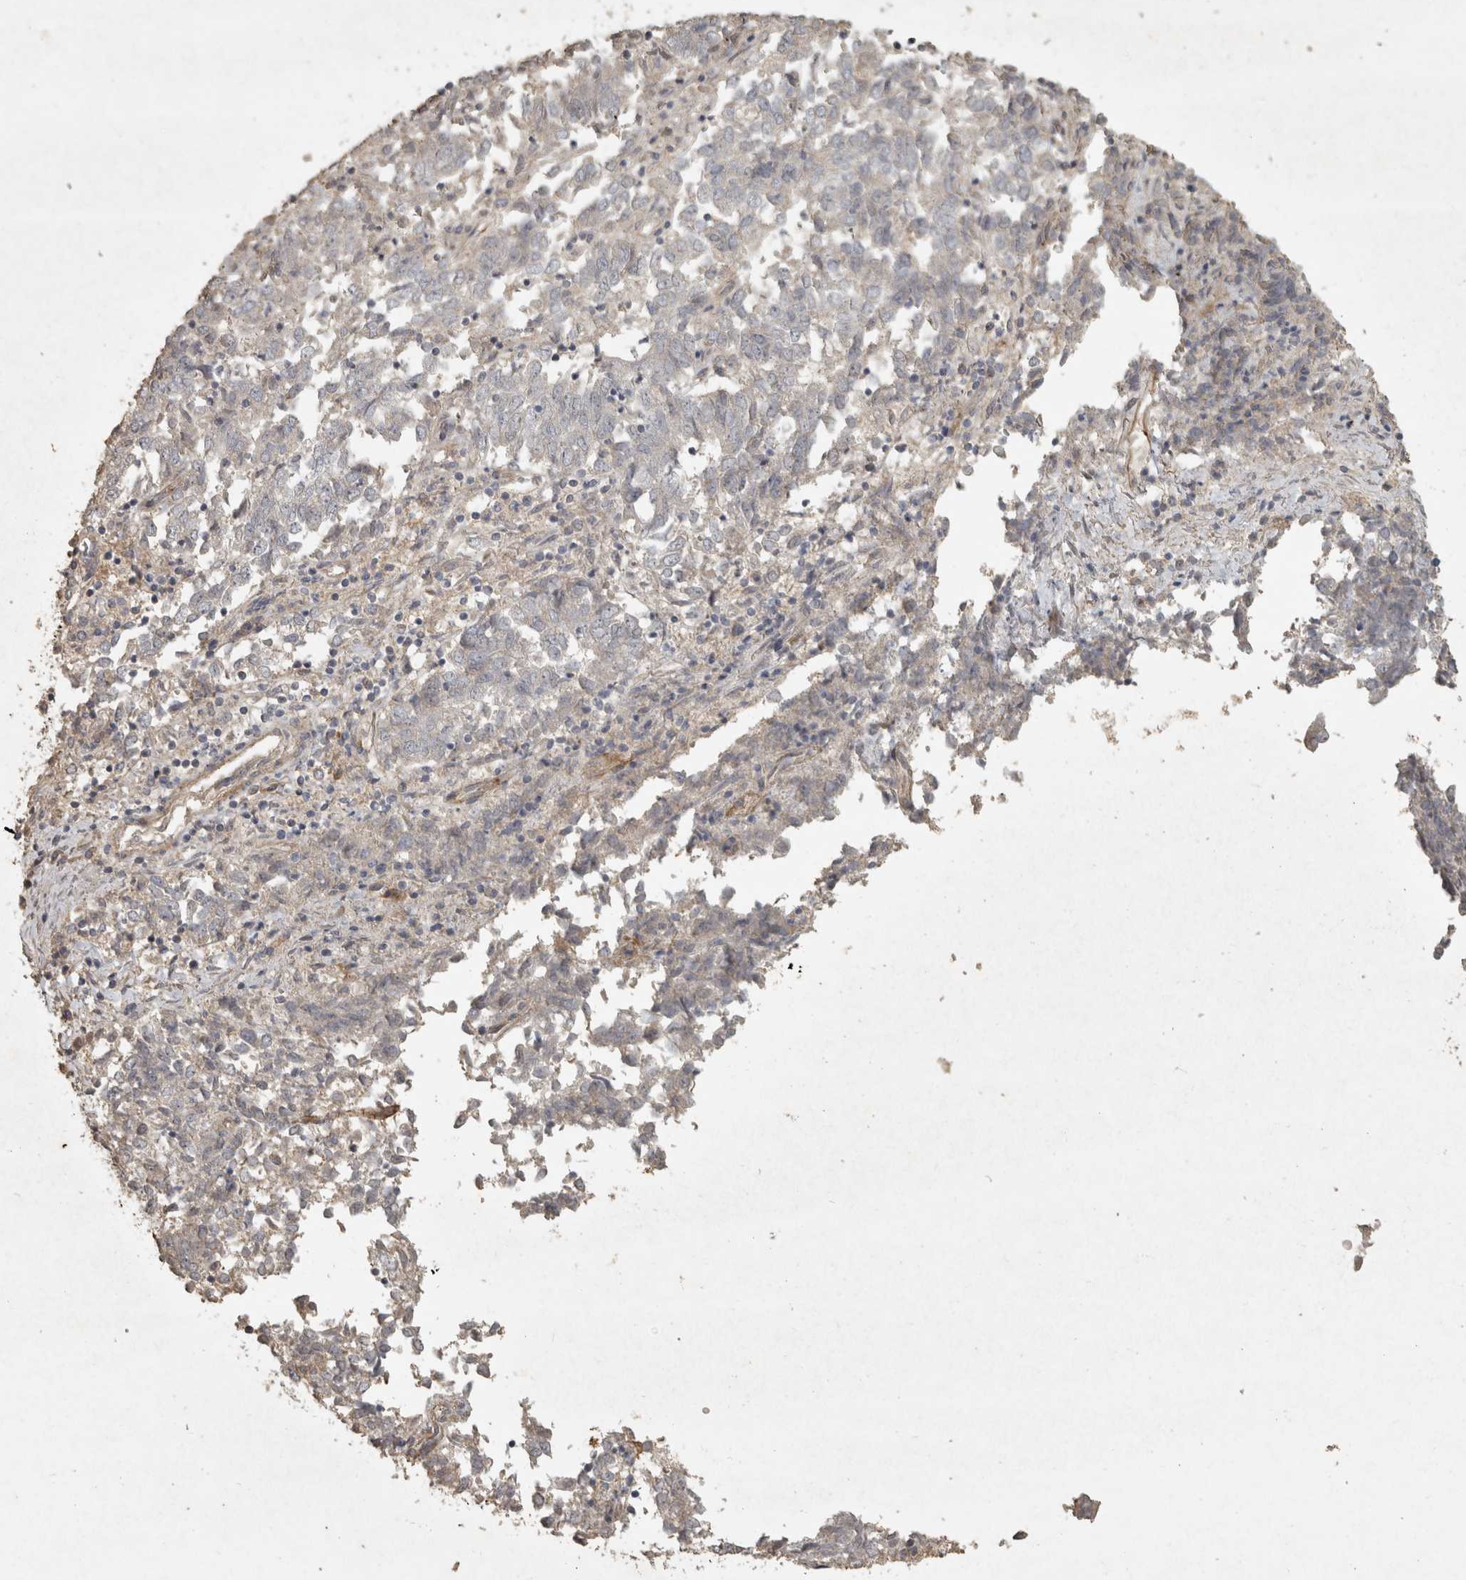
{"staining": {"intensity": "negative", "quantity": "none", "location": "none"}, "tissue": "endometrial cancer", "cell_type": "Tumor cells", "image_type": "cancer", "snomed": [{"axis": "morphology", "description": "Adenocarcinoma, NOS"}, {"axis": "topography", "description": "Endometrium"}], "caption": "DAB immunohistochemical staining of human endometrial cancer displays no significant positivity in tumor cells.", "gene": "OSTN", "patient": {"sex": "female", "age": 80}}